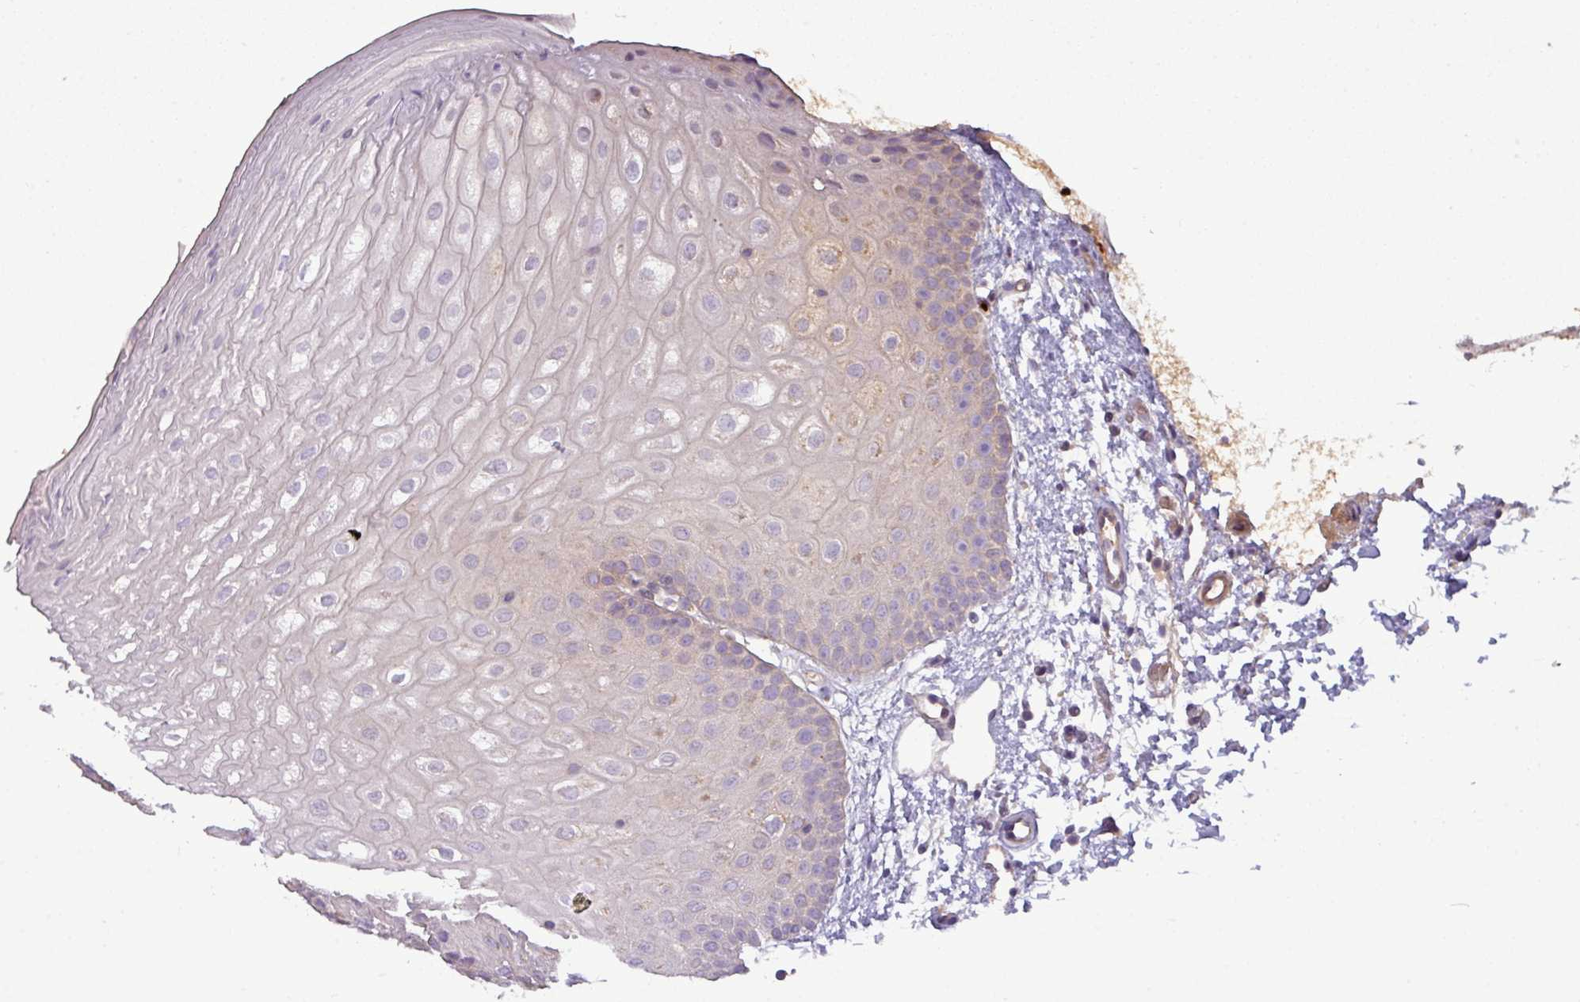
{"staining": {"intensity": "weak", "quantity": "<25%", "location": "cytoplasmic/membranous"}, "tissue": "oral mucosa", "cell_type": "Squamous epithelial cells", "image_type": "normal", "snomed": [{"axis": "morphology", "description": "Normal tissue, NOS"}, {"axis": "topography", "description": "Oral tissue"}], "caption": "The photomicrograph displays no staining of squamous epithelial cells in unremarkable oral mucosa. (DAB (3,3'-diaminobenzidine) IHC with hematoxylin counter stain).", "gene": "PAPLN", "patient": {"sex": "female", "age": 67}}